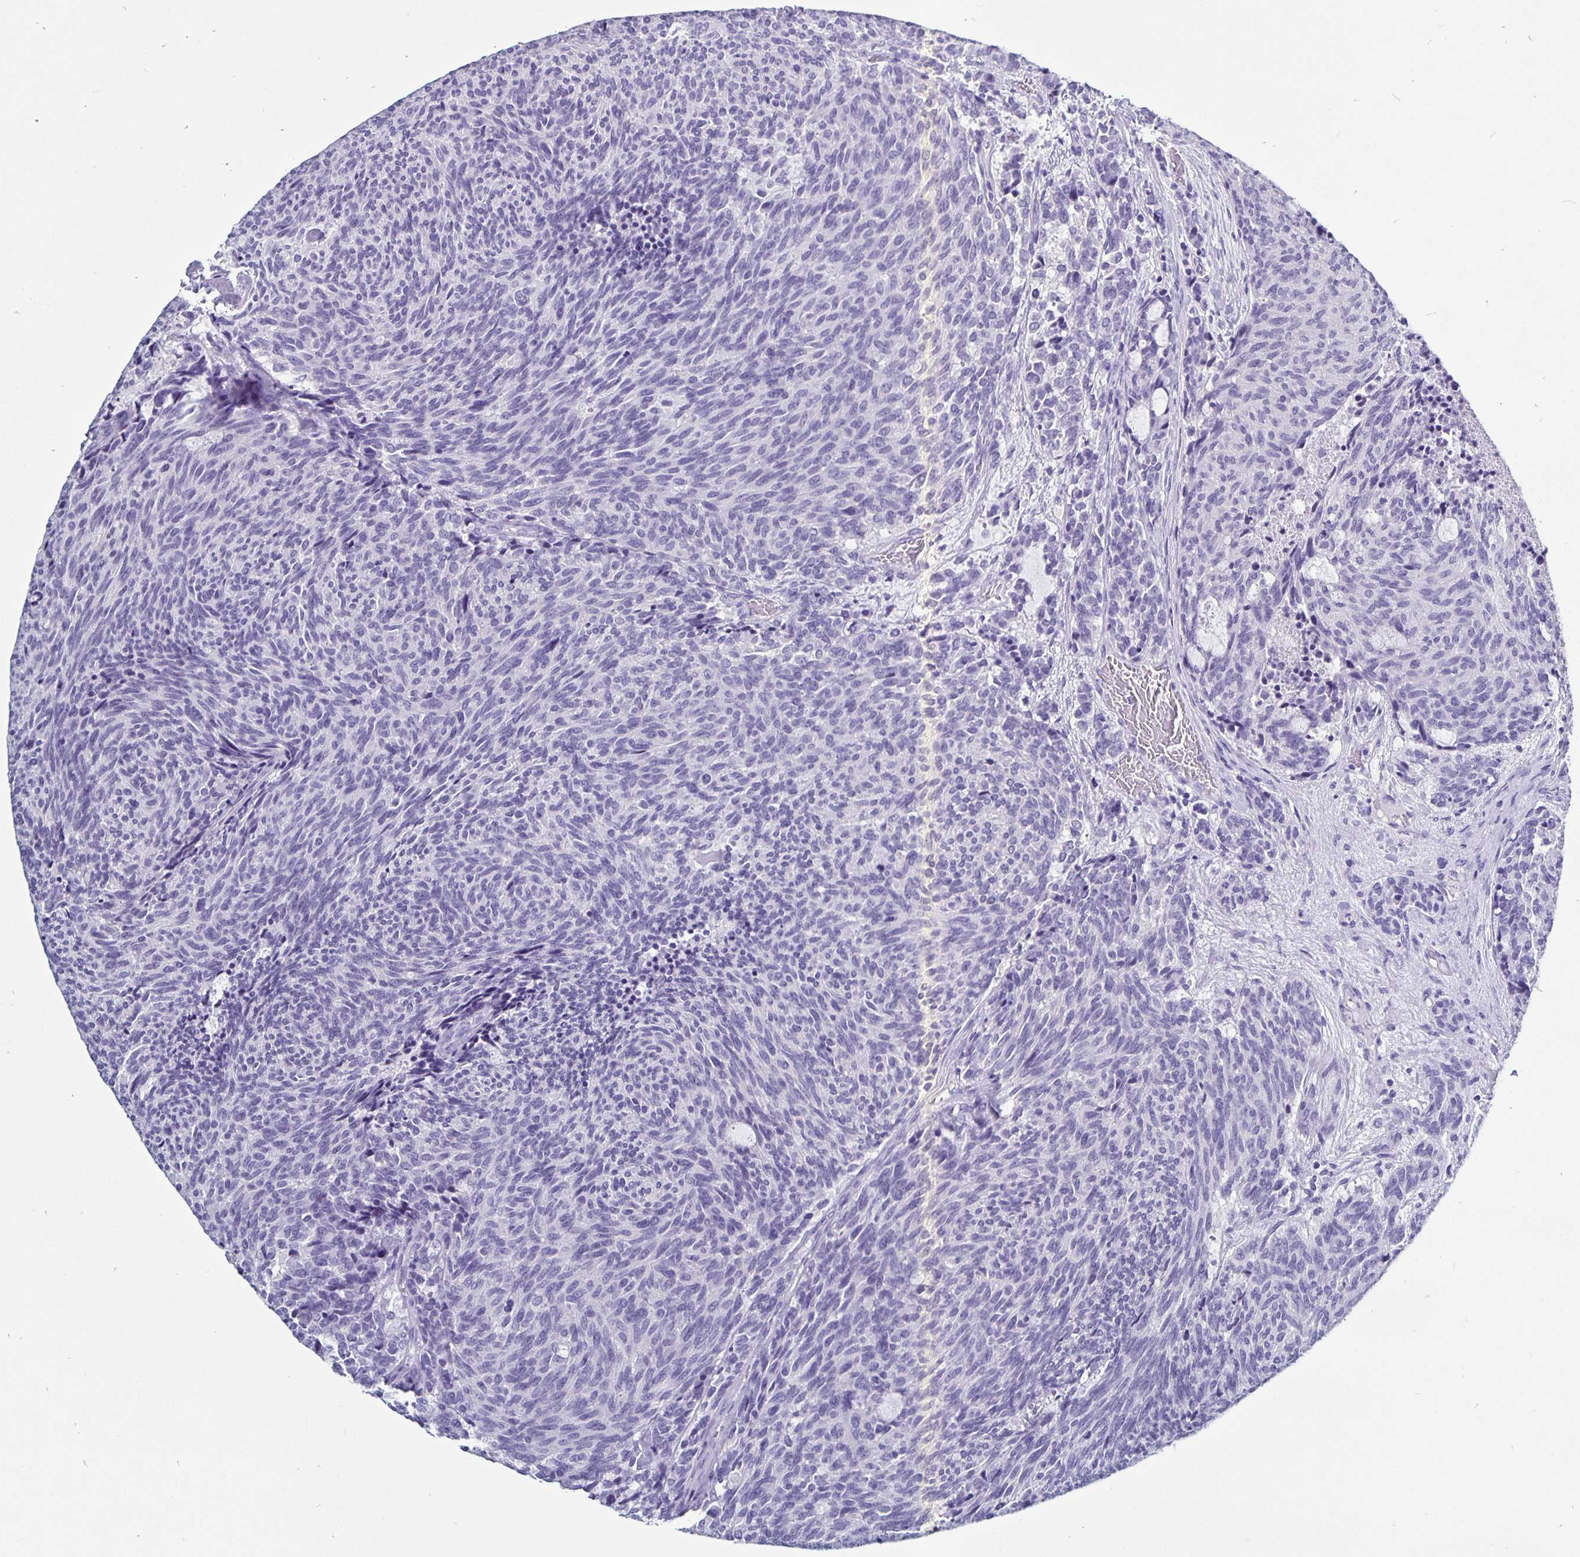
{"staining": {"intensity": "negative", "quantity": "none", "location": "none"}, "tissue": "carcinoid", "cell_type": "Tumor cells", "image_type": "cancer", "snomed": [{"axis": "morphology", "description": "Carcinoid, malignant, NOS"}, {"axis": "topography", "description": "Pancreas"}], "caption": "IHC of human carcinoid demonstrates no positivity in tumor cells.", "gene": "ODF3B", "patient": {"sex": "female", "age": 54}}